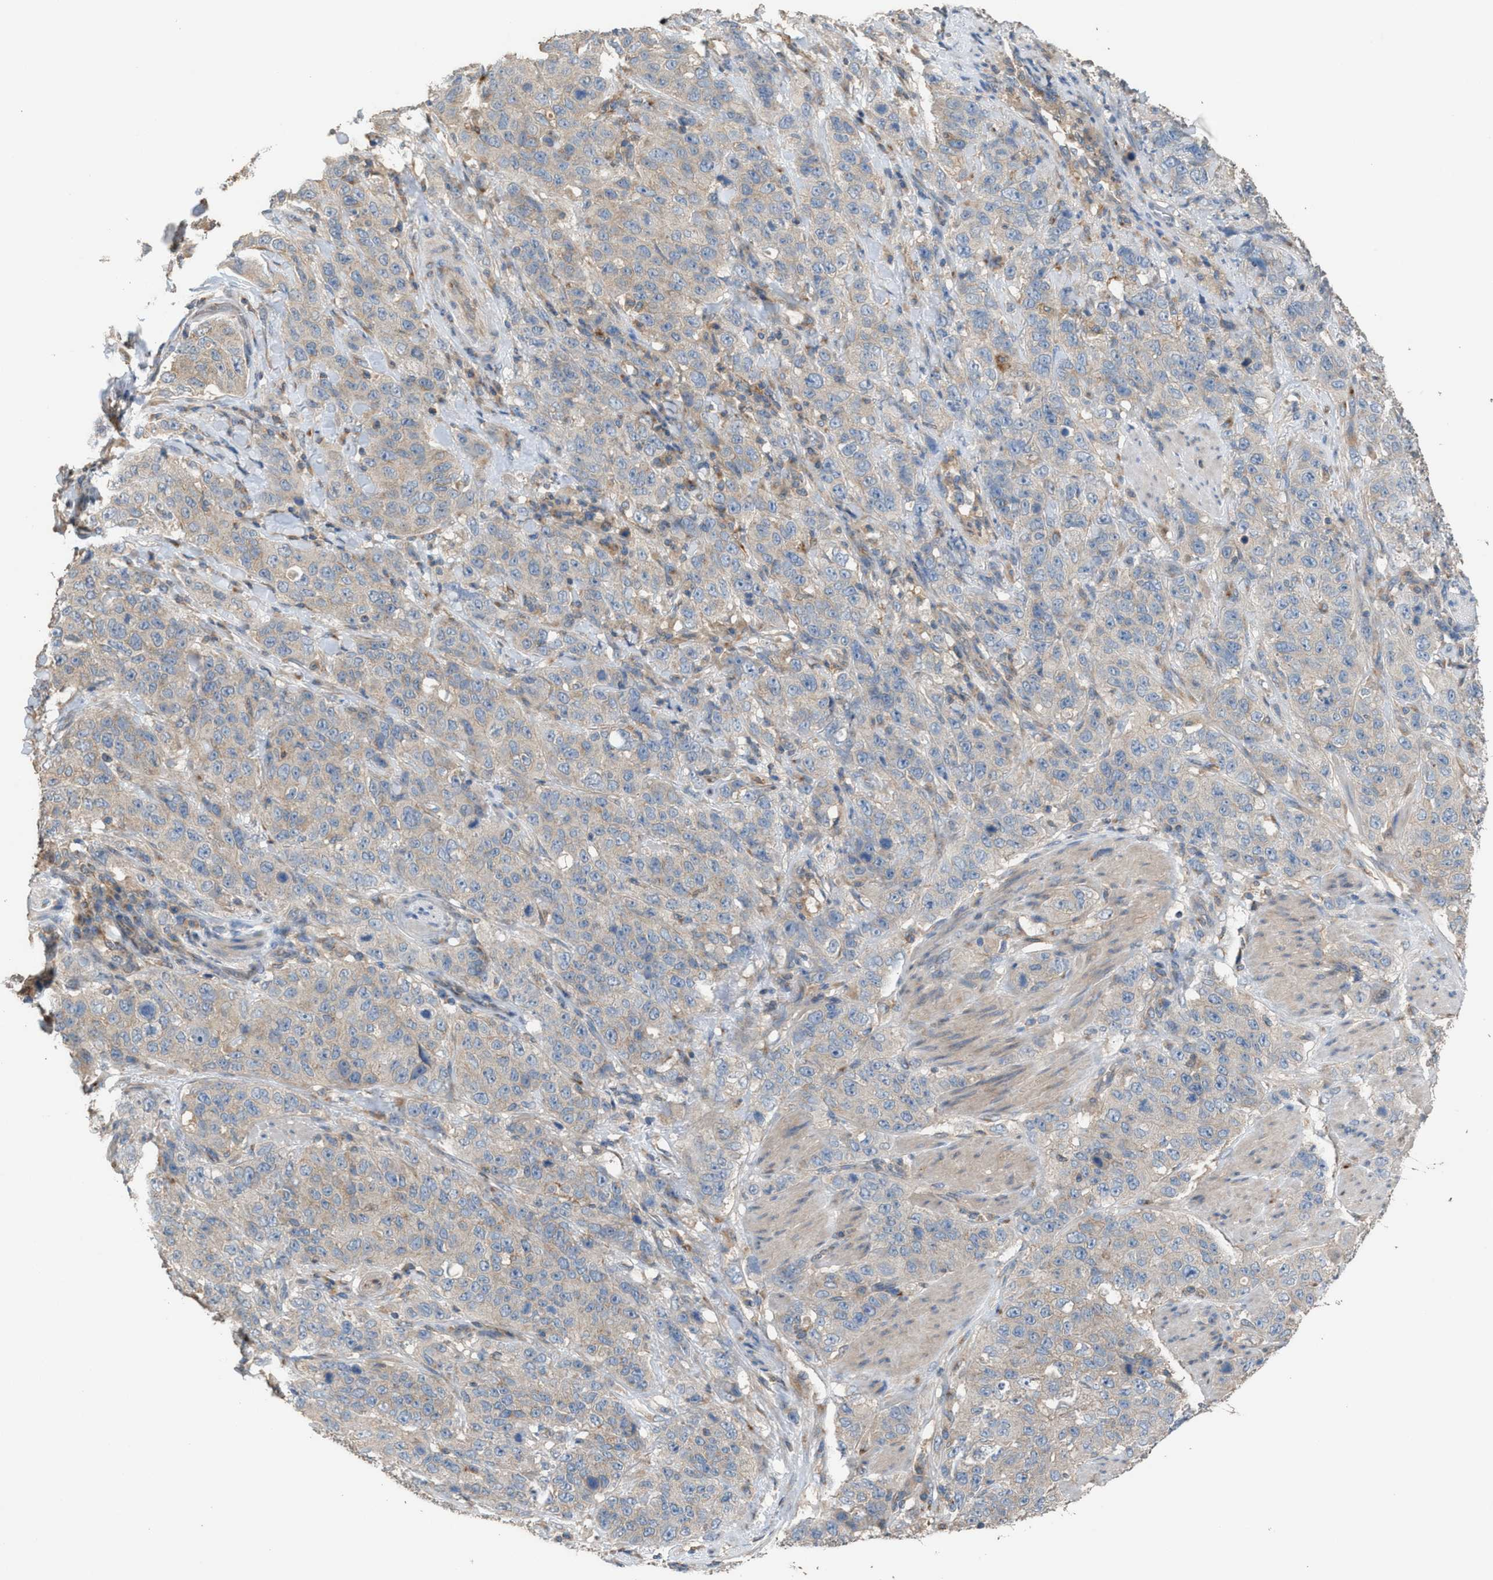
{"staining": {"intensity": "weak", "quantity": "<25%", "location": "cytoplasmic/membranous"}, "tissue": "stomach cancer", "cell_type": "Tumor cells", "image_type": "cancer", "snomed": [{"axis": "morphology", "description": "Adenocarcinoma, NOS"}, {"axis": "topography", "description": "Stomach"}], "caption": "IHC of human adenocarcinoma (stomach) reveals no staining in tumor cells.", "gene": "TPK1", "patient": {"sex": "male", "age": 48}}